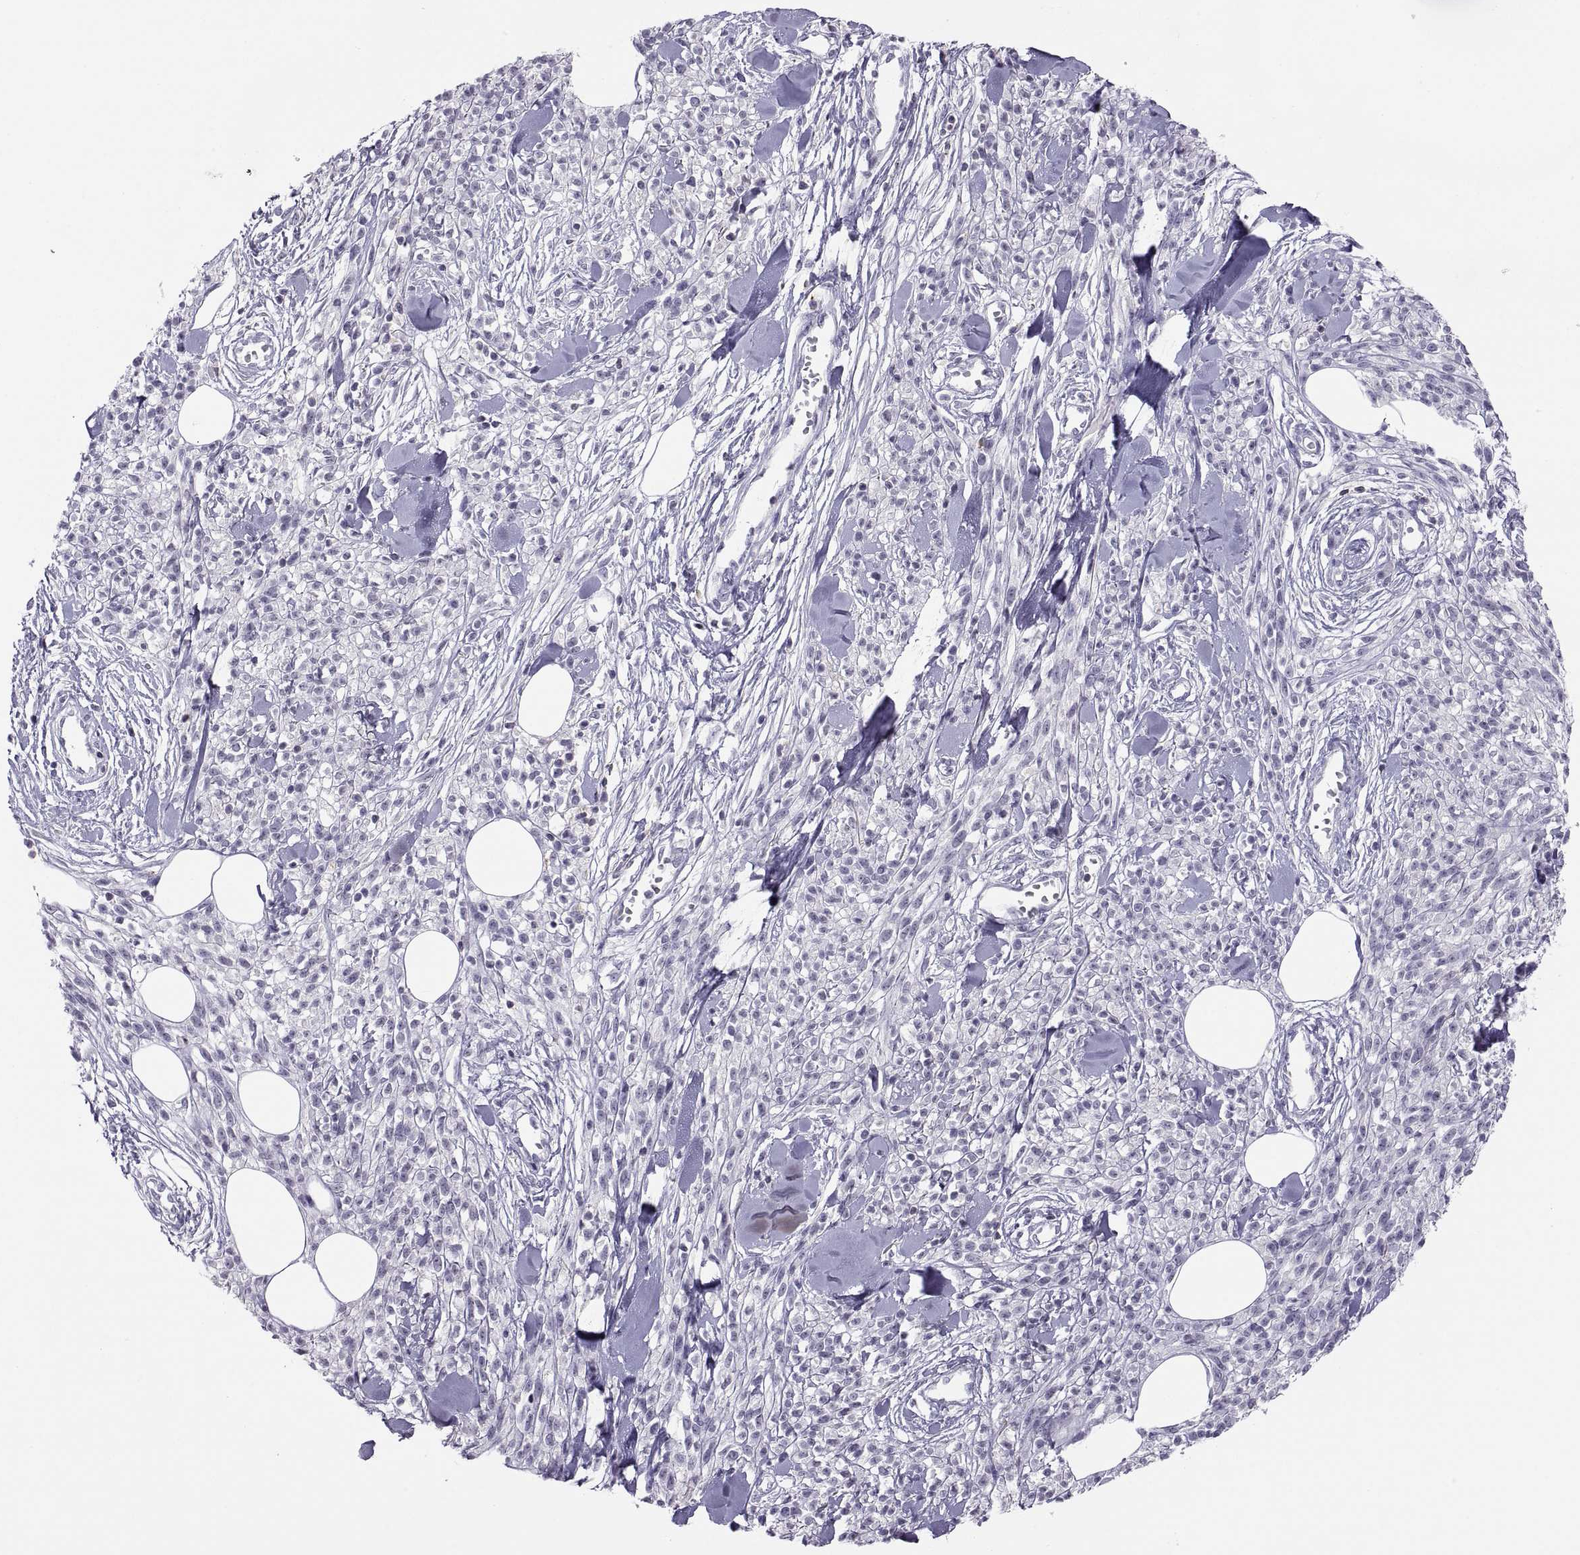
{"staining": {"intensity": "negative", "quantity": "none", "location": "none"}, "tissue": "melanoma", "cell_type": "Tumor cells", "image_type": "cancer", "snomed": [{"axis": "morphology", "description": "Malignant melanoma, NOS"}, {"axis": "topography", "description": "Skin"}, {"axis": "topography", "description": "Skin of trunk"}], "caption": "This is an immunohistochemistry micrograph of human malignant melanoma. There is no expression in tumor cells.", "gene": "TTC21A", "patient": {"sex": "male", "age": 74}}